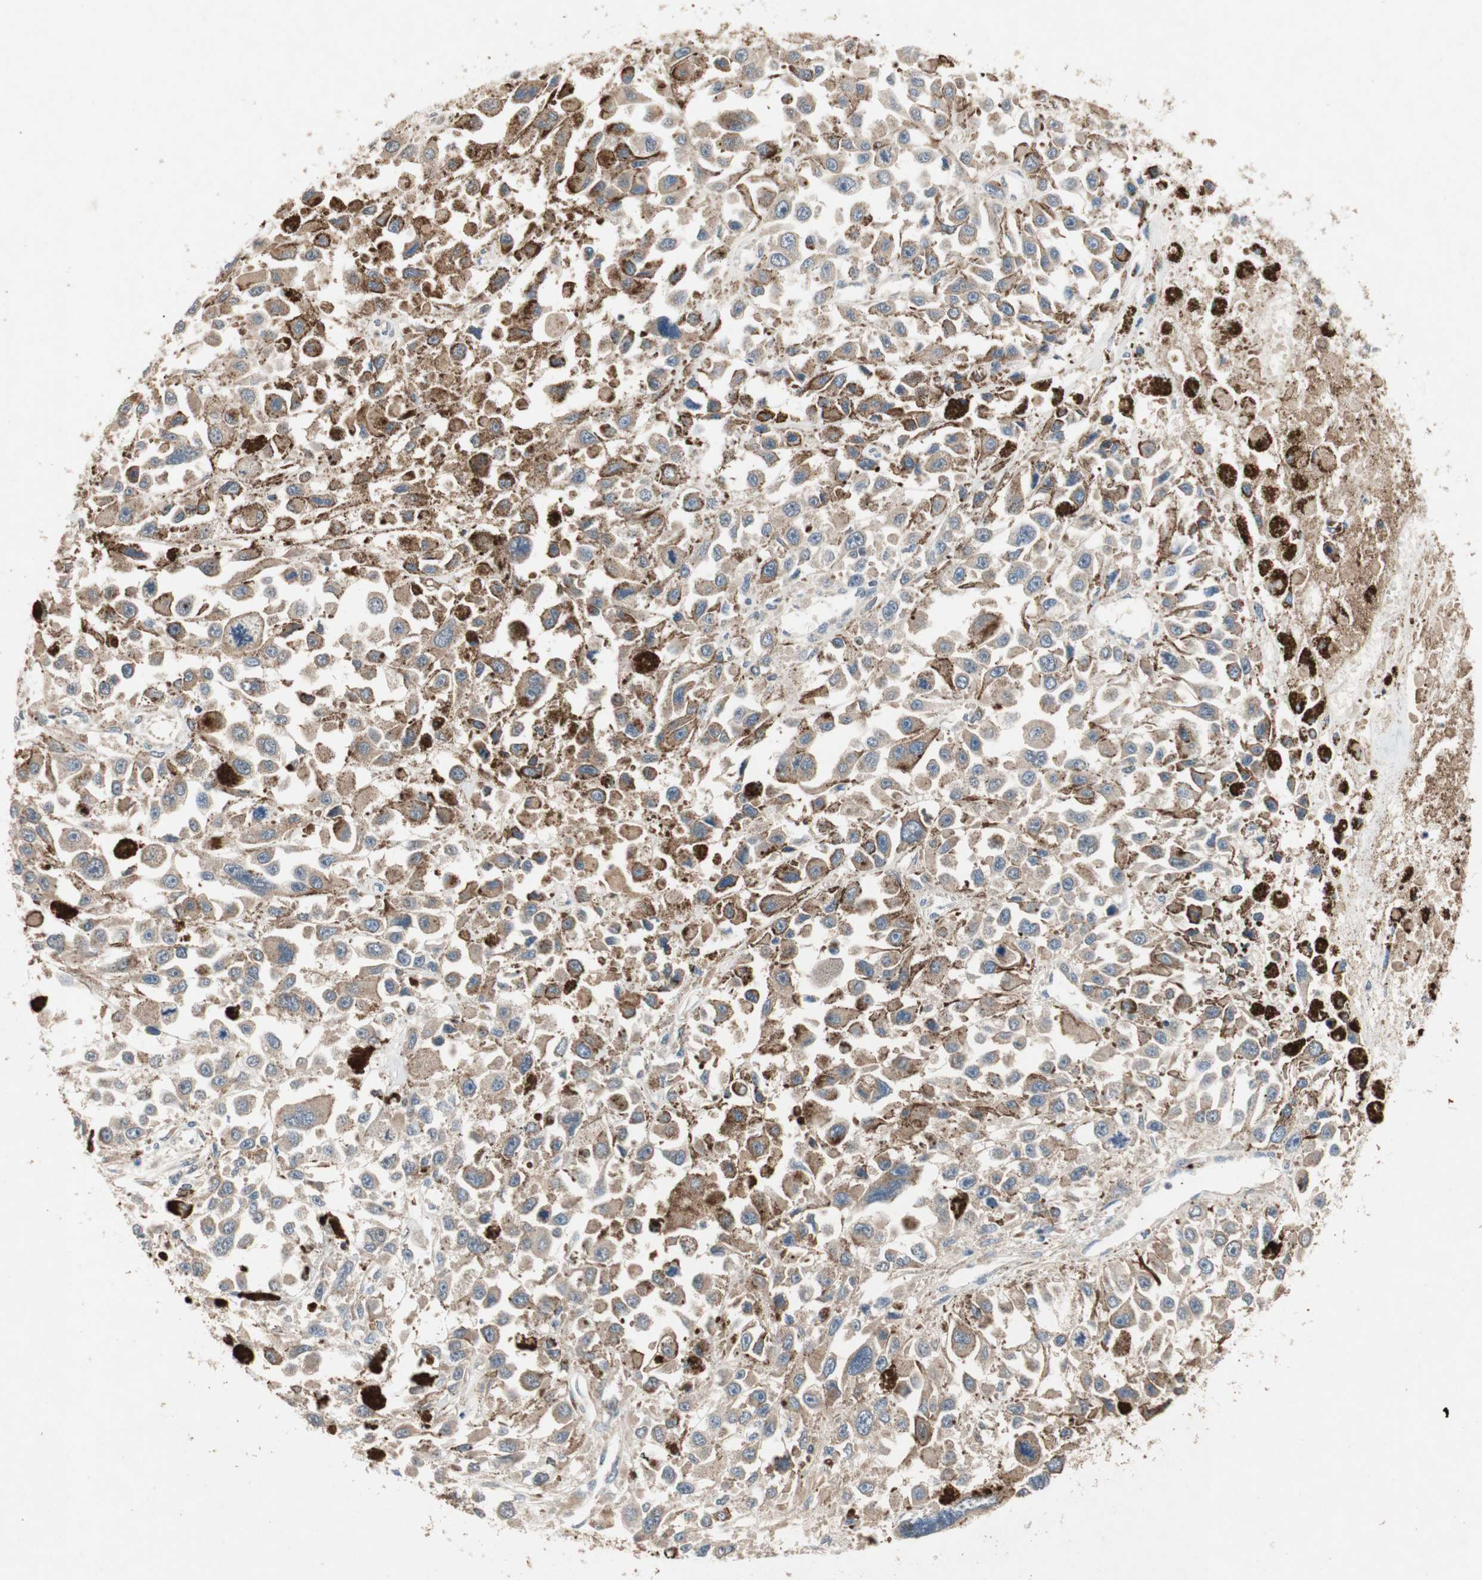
{"staining": {"intensity": "moderate", "quantity": ">75%", "location": "cytoplasmic/membranous"}, "tissue": "melanoma", "cell_type": "Tumor cells", "image_type": "cancer", "snomed": [{"axis": "morphology", "description": "Malignant melanoma, Metastatic site"}, {"axis": "topography", "description": "Lymph node"}], "caption": "This histopathology image shows malignant melanoma (metastatic site) stained with IHC to label a protein in brown. The cytoplasmic/membranous of tumor cells show moderate positivity for the protein. Nuclei are counter-stained blue.", "gene": "NCLN", "patient": {"sex": "male", "age": 59}}